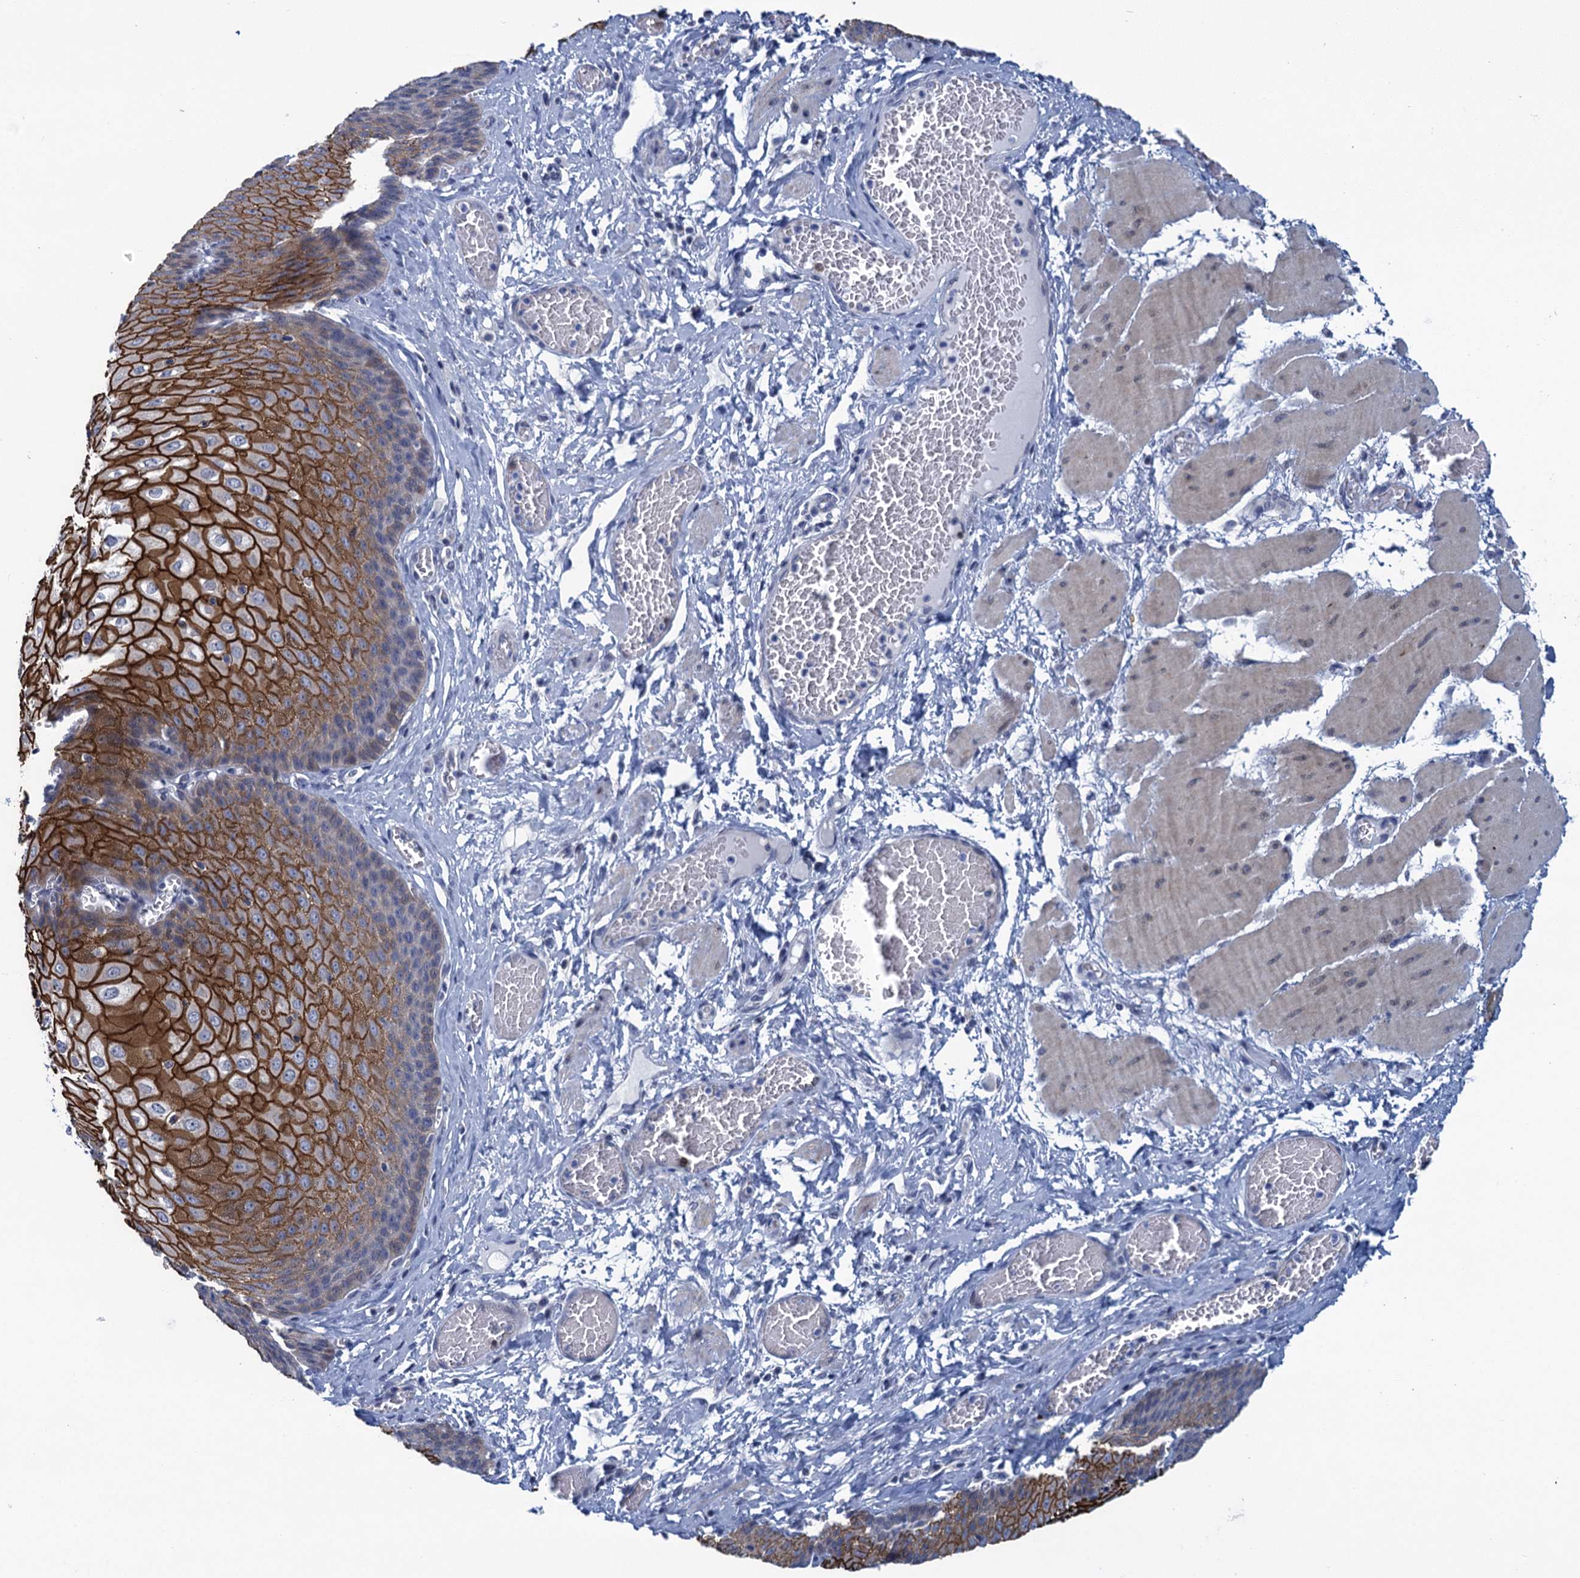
{"staining": {"intensity": "strong", "quantity": "25%-75%", "location": "cytoplasmic/membranous"}, "tissue": "esophagus", "cell_type": "Squamous epithelial cells", "image_type": "normal", "snomed": [{"axis": "morphology", "description": "Normal tissue, NOS"}, {"axis": "topography", "description": "Esophagus"}], "caption": "Squamous epithelial cells exhibit strong cytoplasmic/membranous positivity in approximately 25%-75% of cells in benign esophagus. Nuclei are stained in blue.", "gene": "SCEL", "patient": {"sex": "male", "age": 60}}